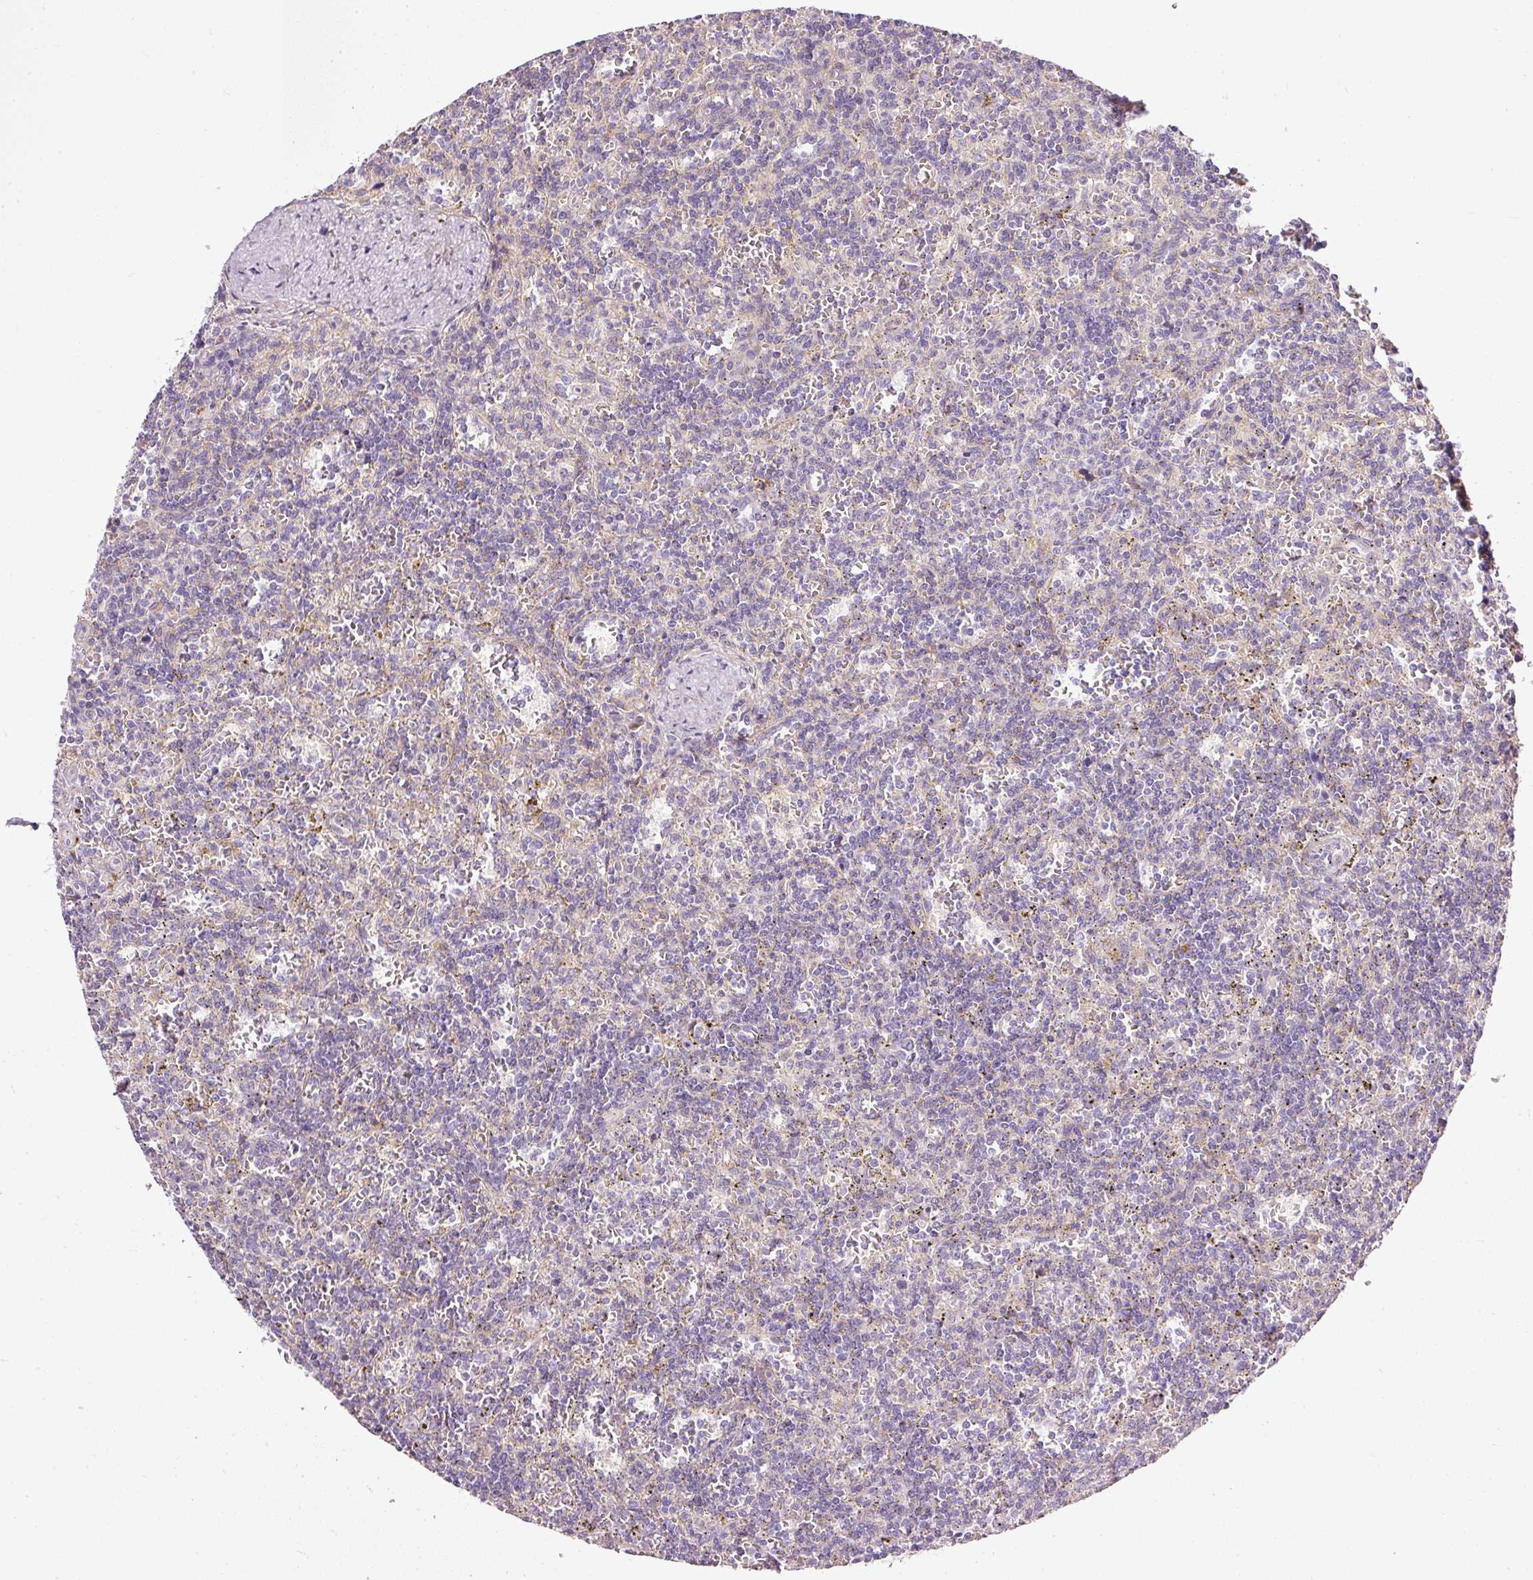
{"staining": {"intensity": "negative", "quantity": "none", "location": "none"}, "tissue": "lymphoma", "cell_type": "Tumor cells", "image_type": "cancer", "snomed": [{"axis": "morphology", "description": "Malignant lymphoma, non-Hodgkin's type, Low grade"}, {"axis": "topography", "description": "Spleen"}], "caption": "Human low-grade malignant lymphoma, non-Hodgkin's type stained for a protein using immunohistochemistry demonstrates no staining in tumor cells.", "gene": "PAQR9", "patient": {"sex": "male", "age": 73}}